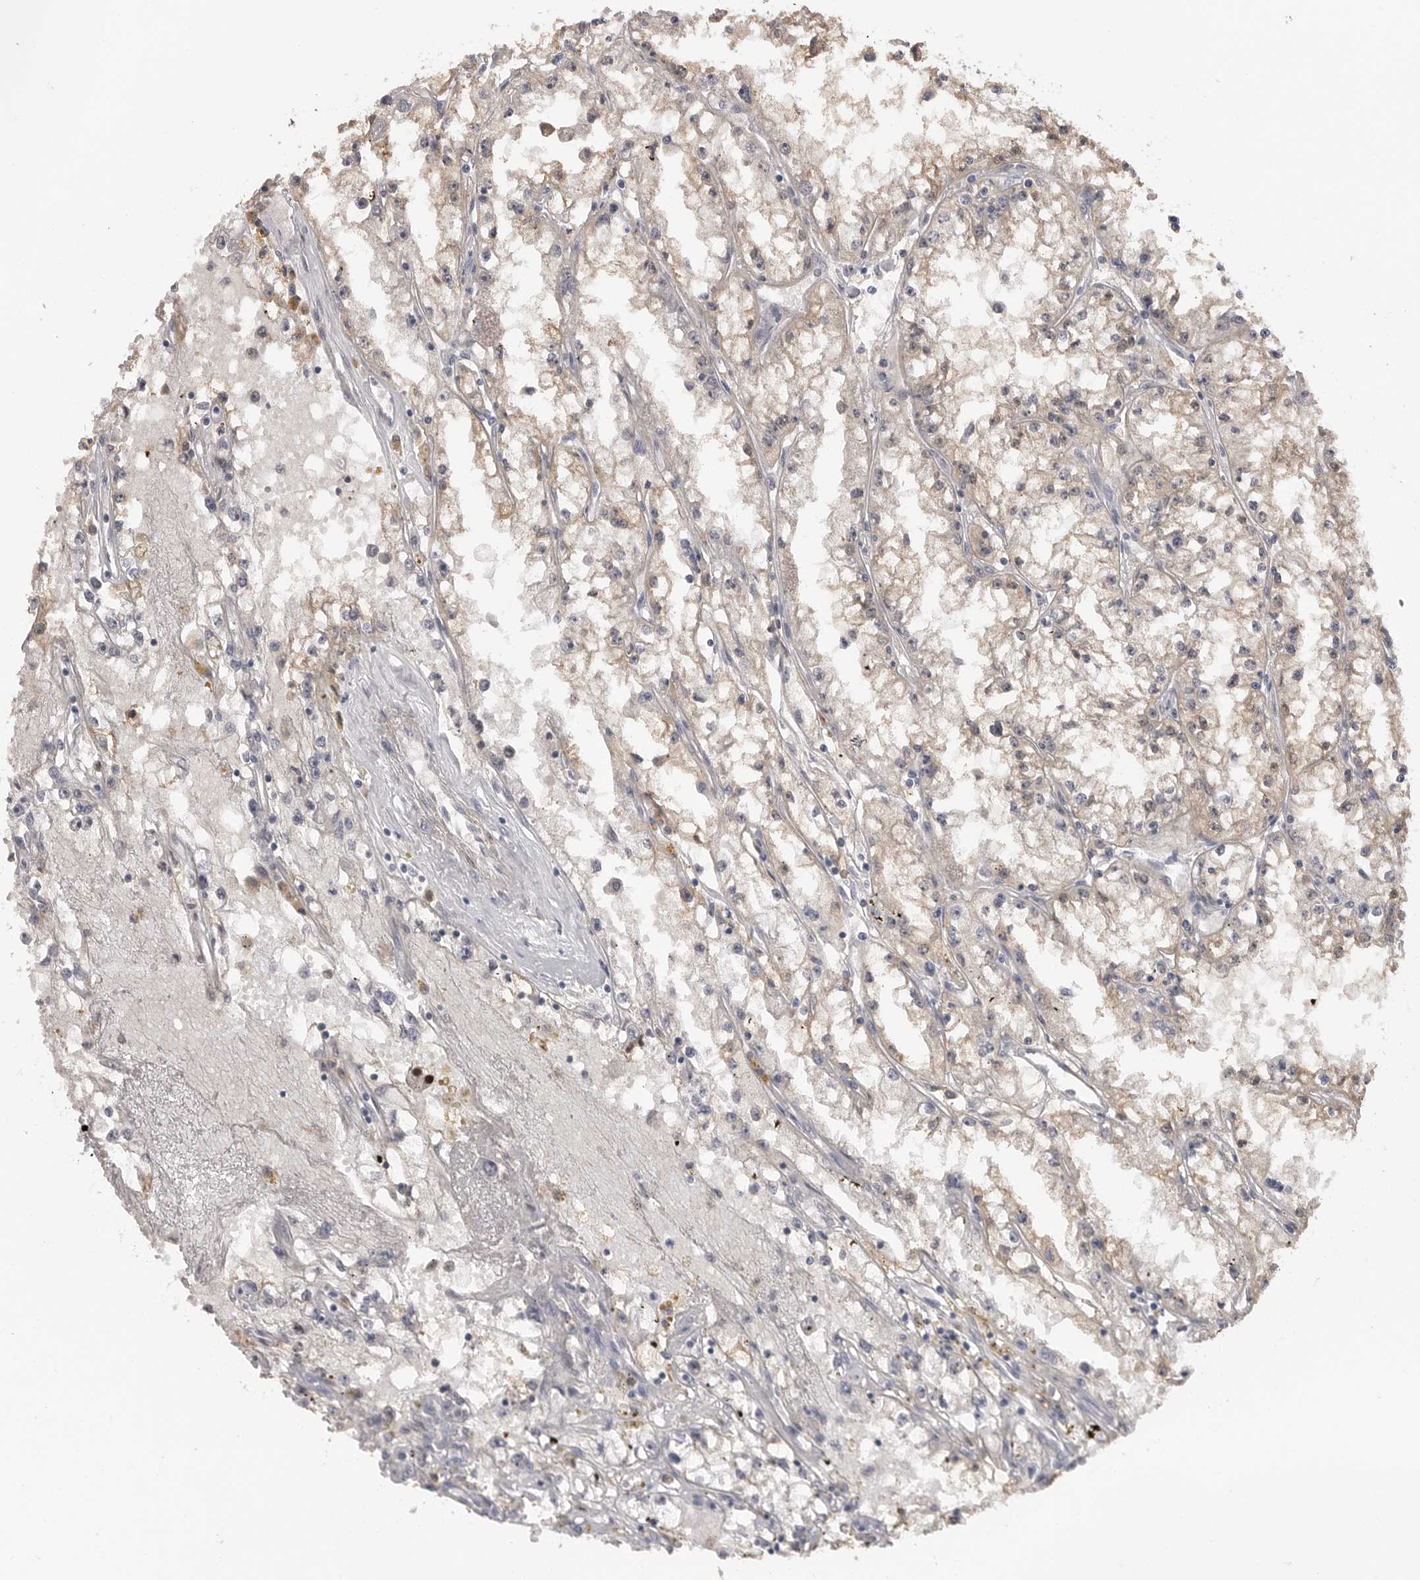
{"staining": {"intensity": "weak", "quantity": "<25%", "location": "cytoplasmic/membranous"}, "tissue": "renal cancer", "cell_type": "Tumor cells", "image_type": "cancer", "snomed": [{"axis": "morphology", "description": "Adenocarcinoma, NOS"}, {"axis": "topography", "description": "Kidney"}], "caption": "The immunohistochemistry micrograph has no significant staining in tumor cells of renal cancer (adenocarcinoma) tissue.", "gene": "PLEKHF1", "patient": {"sex": "male", "age": 56}}